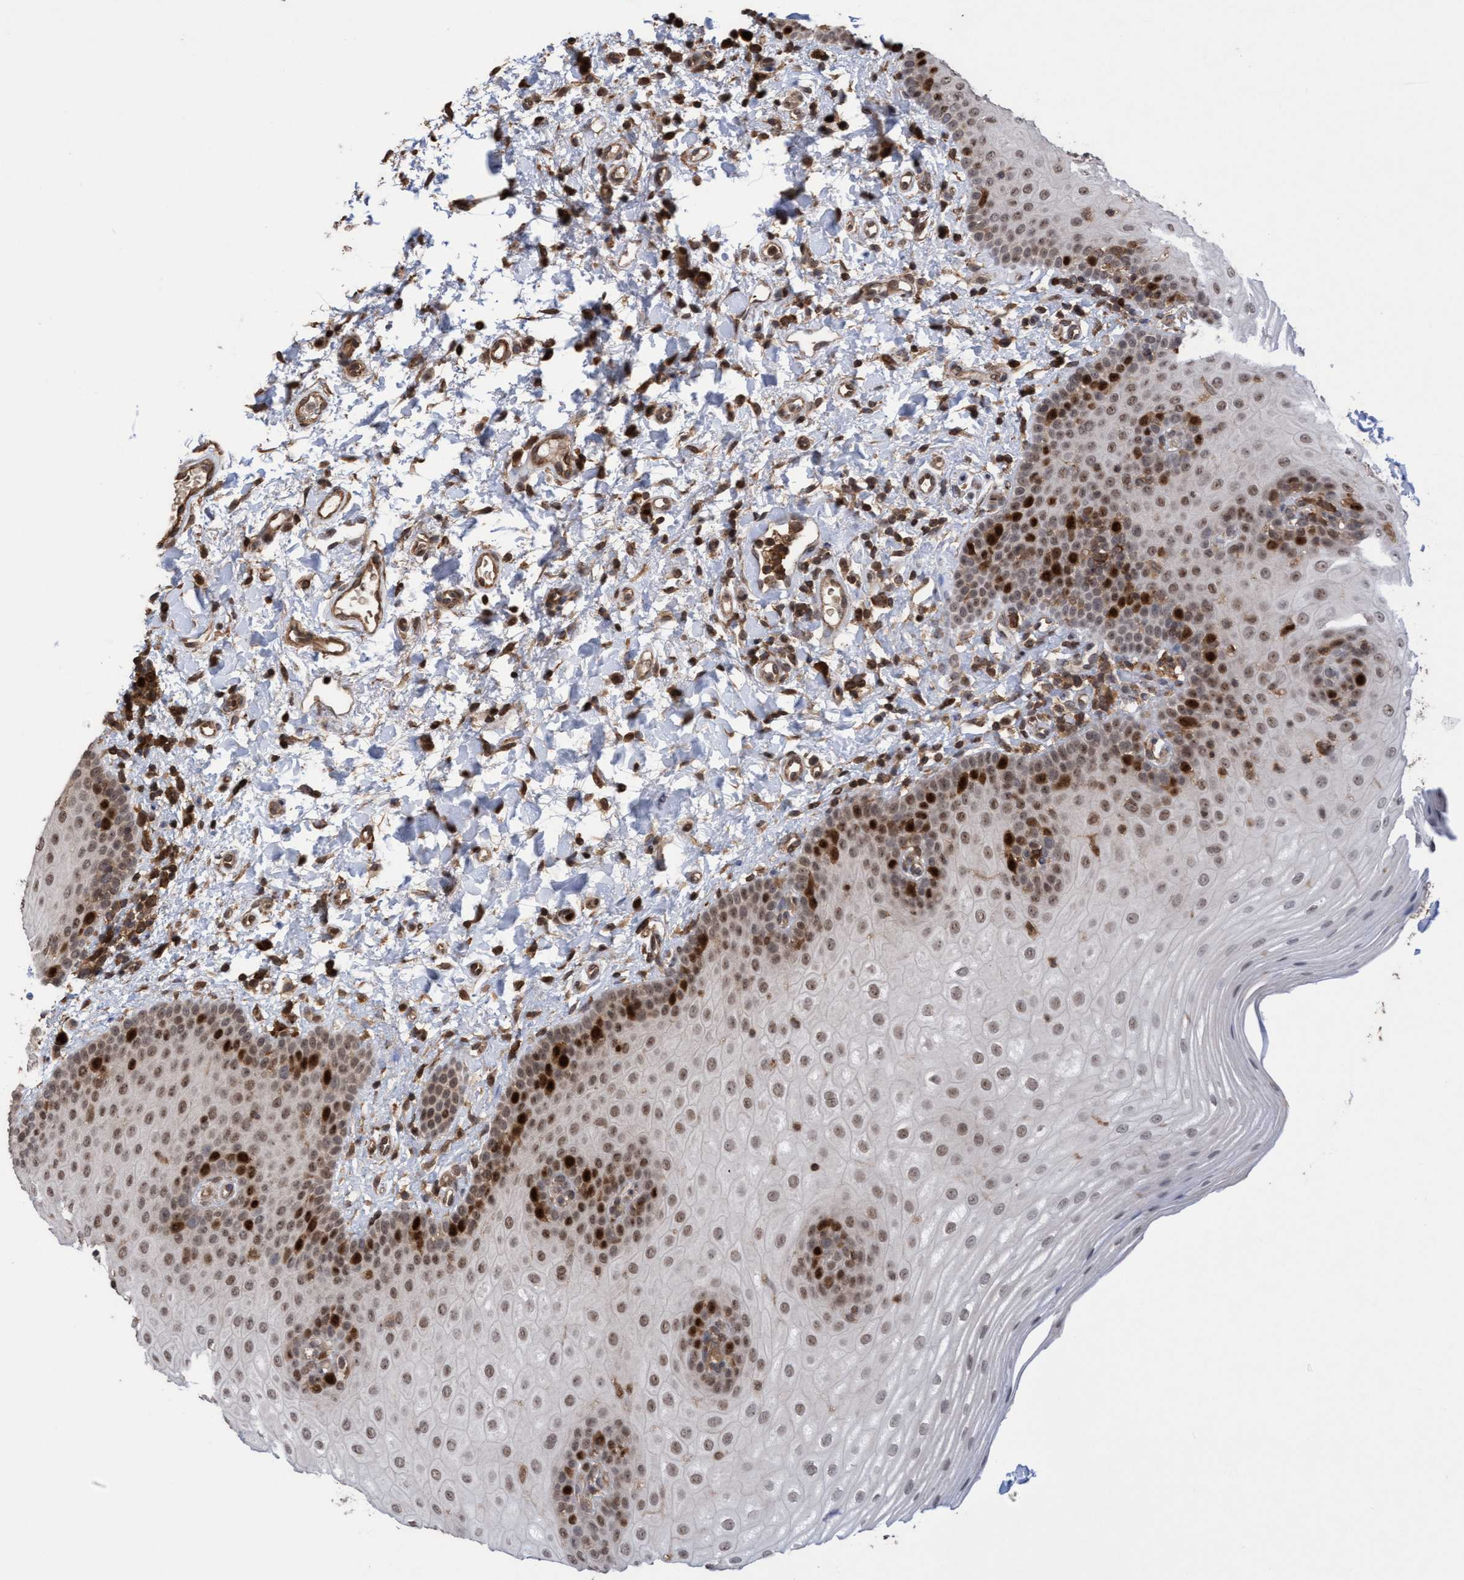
{"staining": {"intensity": "strong", "quantity": "<25%", "location": "cytoplasmic/membranous,nuclear"}, "tissue": "oral mucosa", "cell_type": "Squamous epithelial cells", "image_type": "normal", "snomed": [{"axis": "morphology", "description": "Normal tissue, NOS"}, {"axis": "topography", "description": "Skin"}, {"axis": "topography", "description": "Oral tissue"}], "caption": "Immunohistochemical staining of normal oral mucosa reveals <25% levels of strong cytoplasmic/membranous,nuclear protein positivity in about <25% of squamous epithelial cells. The protein is shown in brown color, while the nuclei are stained blue.", "gene": "SLBP", "patient": {"sex": "male", "age": 84}}